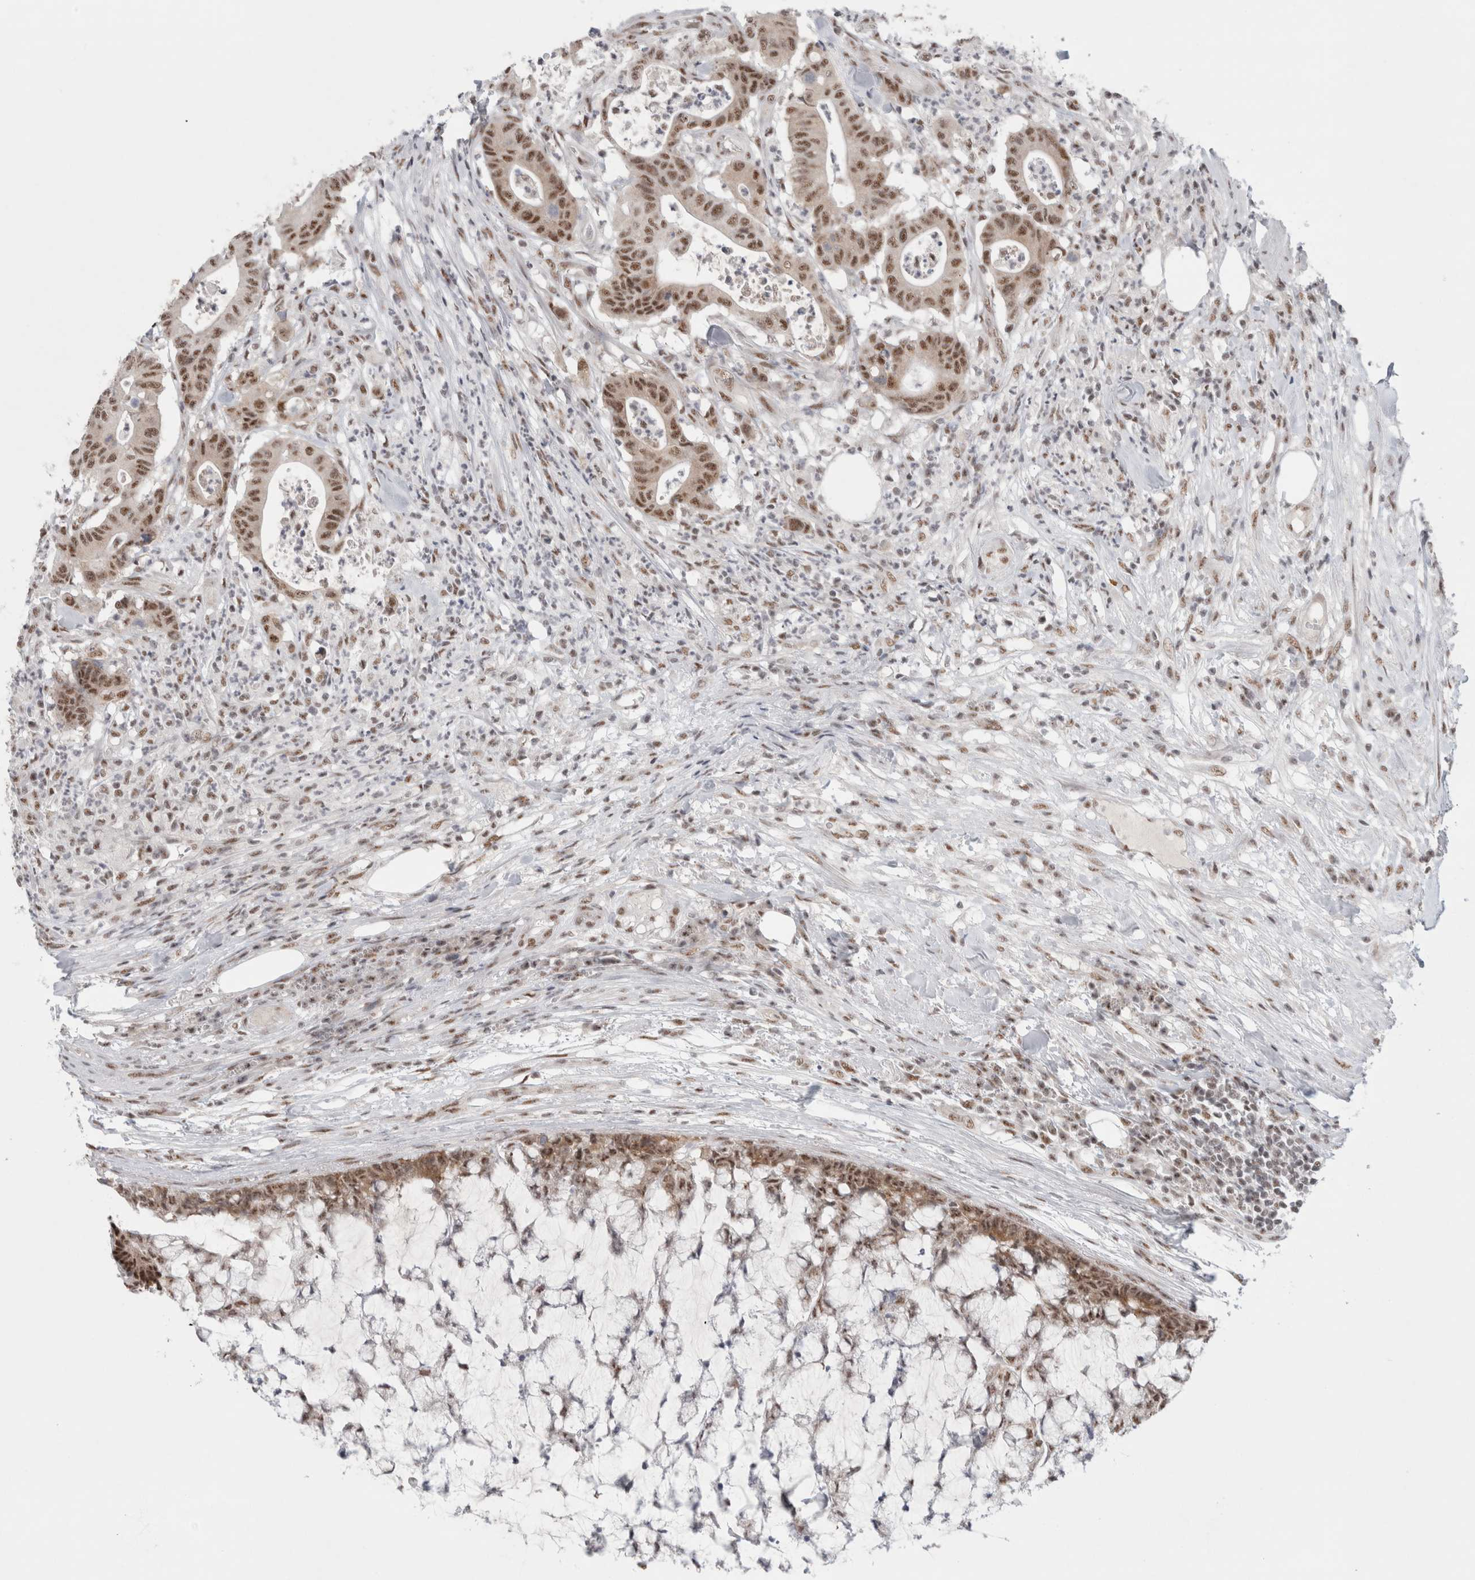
{"staining": {"intensity": "moderate", "quantity": ">75%", "location": "nuclear"}, "tissue": "colorectal cancer", "cell_type": "Tumor cells", "image_type": "cancer", "snomed": [{"axis": "morphology", "description": "Adenocarcinoma, NOS"}, {"axis": "topography", "description": "Colon"}], "caption": "This histopathology image displays immunohistochemistry (IHC) staining of human colorectal cancer (adenocarcinoma), with medium moderate nuclear staining in approximately >75% of tumor cells.", "gene": "TRMT12", "patient": {"sex": "female", "age": 84}}